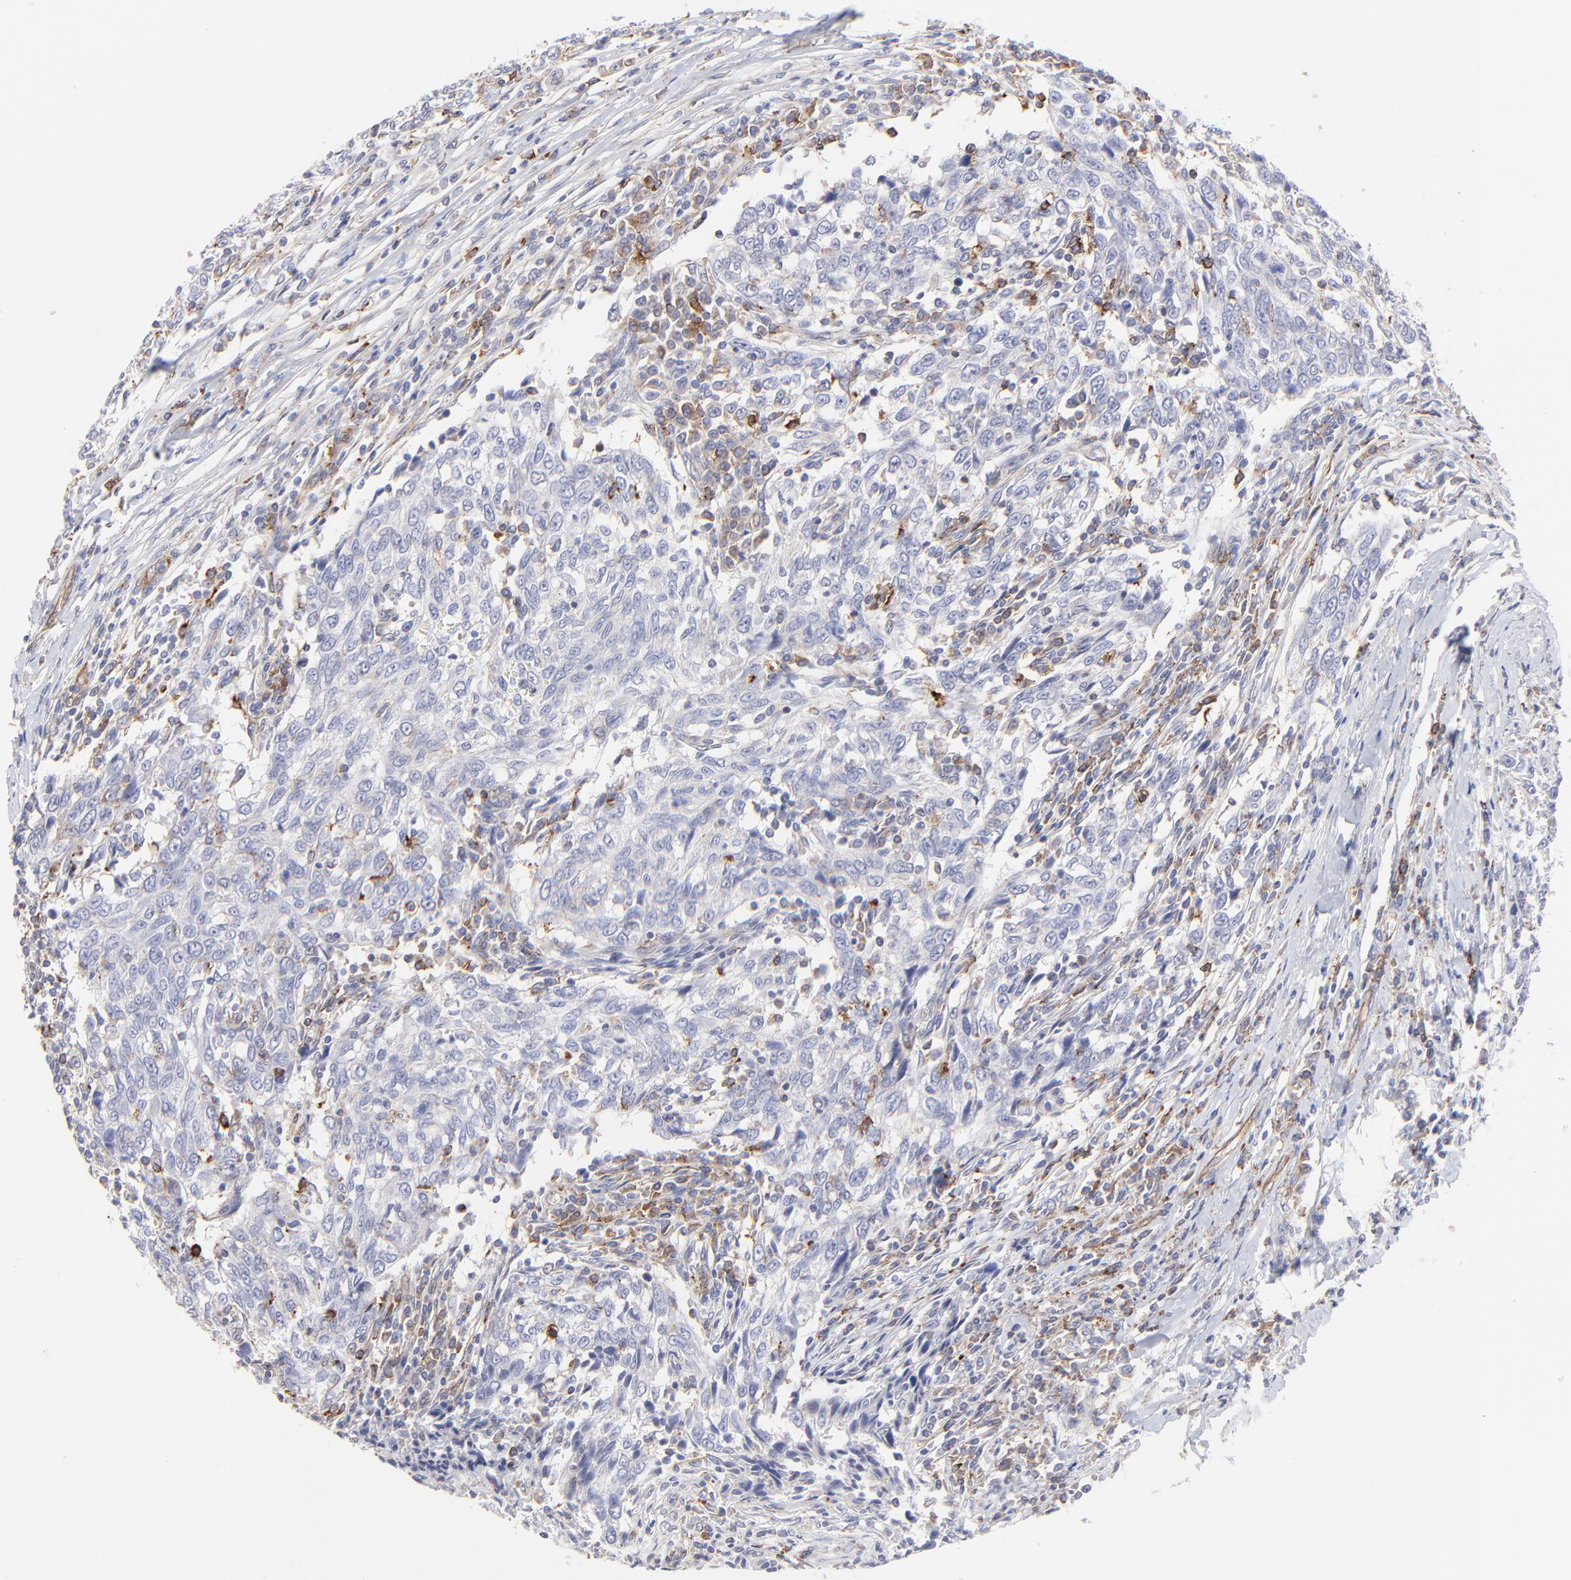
{"staining": {"intensity": "moderate", "quantity": "<25%", "location": "cytoplasmic/membranous"}, "tissue": "breast cancer", "cell_type": "Tumor cells", "image_type": "cancer", "snomed": [{"axis": "morphology", "description": "Duct carcinoma"}, {"axis": "topography", "description": "Breast"}], "caption": "An image of human breast invasive ductal carcinoma stained for a protein reveals moderate cytoplasmic/membranous brown staining in tumor cells.", "gene": "COX8C", "patient": {"sex": "female", "age": 50}}